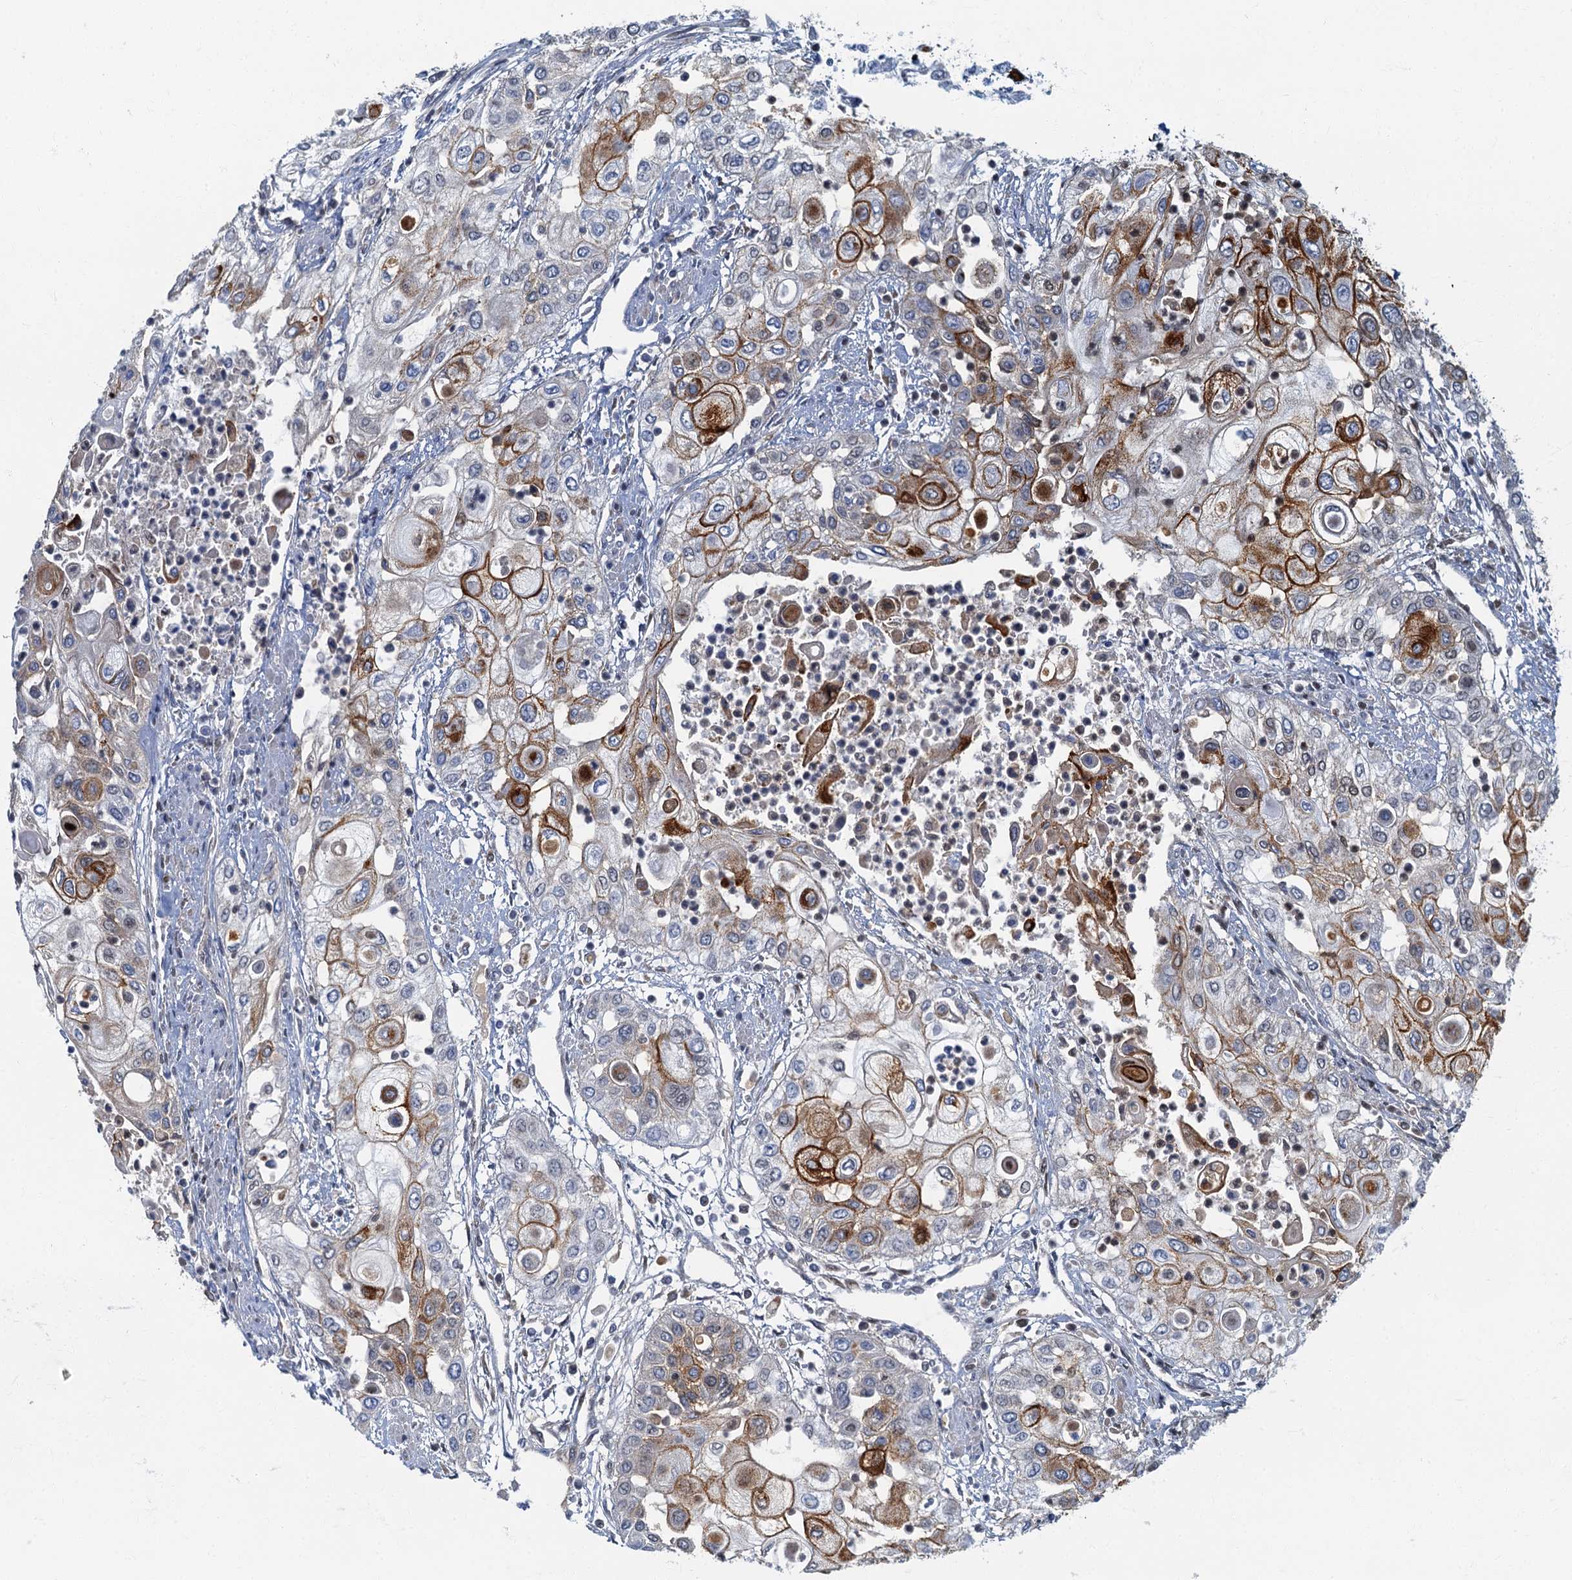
{"staining": {"intensity": "strong", "quantity": "25%-75%", "location": "cytoplasmic/membranous"}, "tissue": "urothelial cancer", "cell_type": "Tumor cells", "image_type": "cancer", "snomed": [{"axis": "morphology", "description": "Urothelial carcinoma, High grade"}, {"axis": "topography", "description": "Urinary bladder"}], "caption": "This histopathology image reveals immunohistochemistry staining of human high-grade urothelial carcinoma, with high strong cytoplasmic/membranous staining in about 25%-75% of tumor cells.", "gene": "LYPD3", "patient": {"sex": "female", "age": 79}}